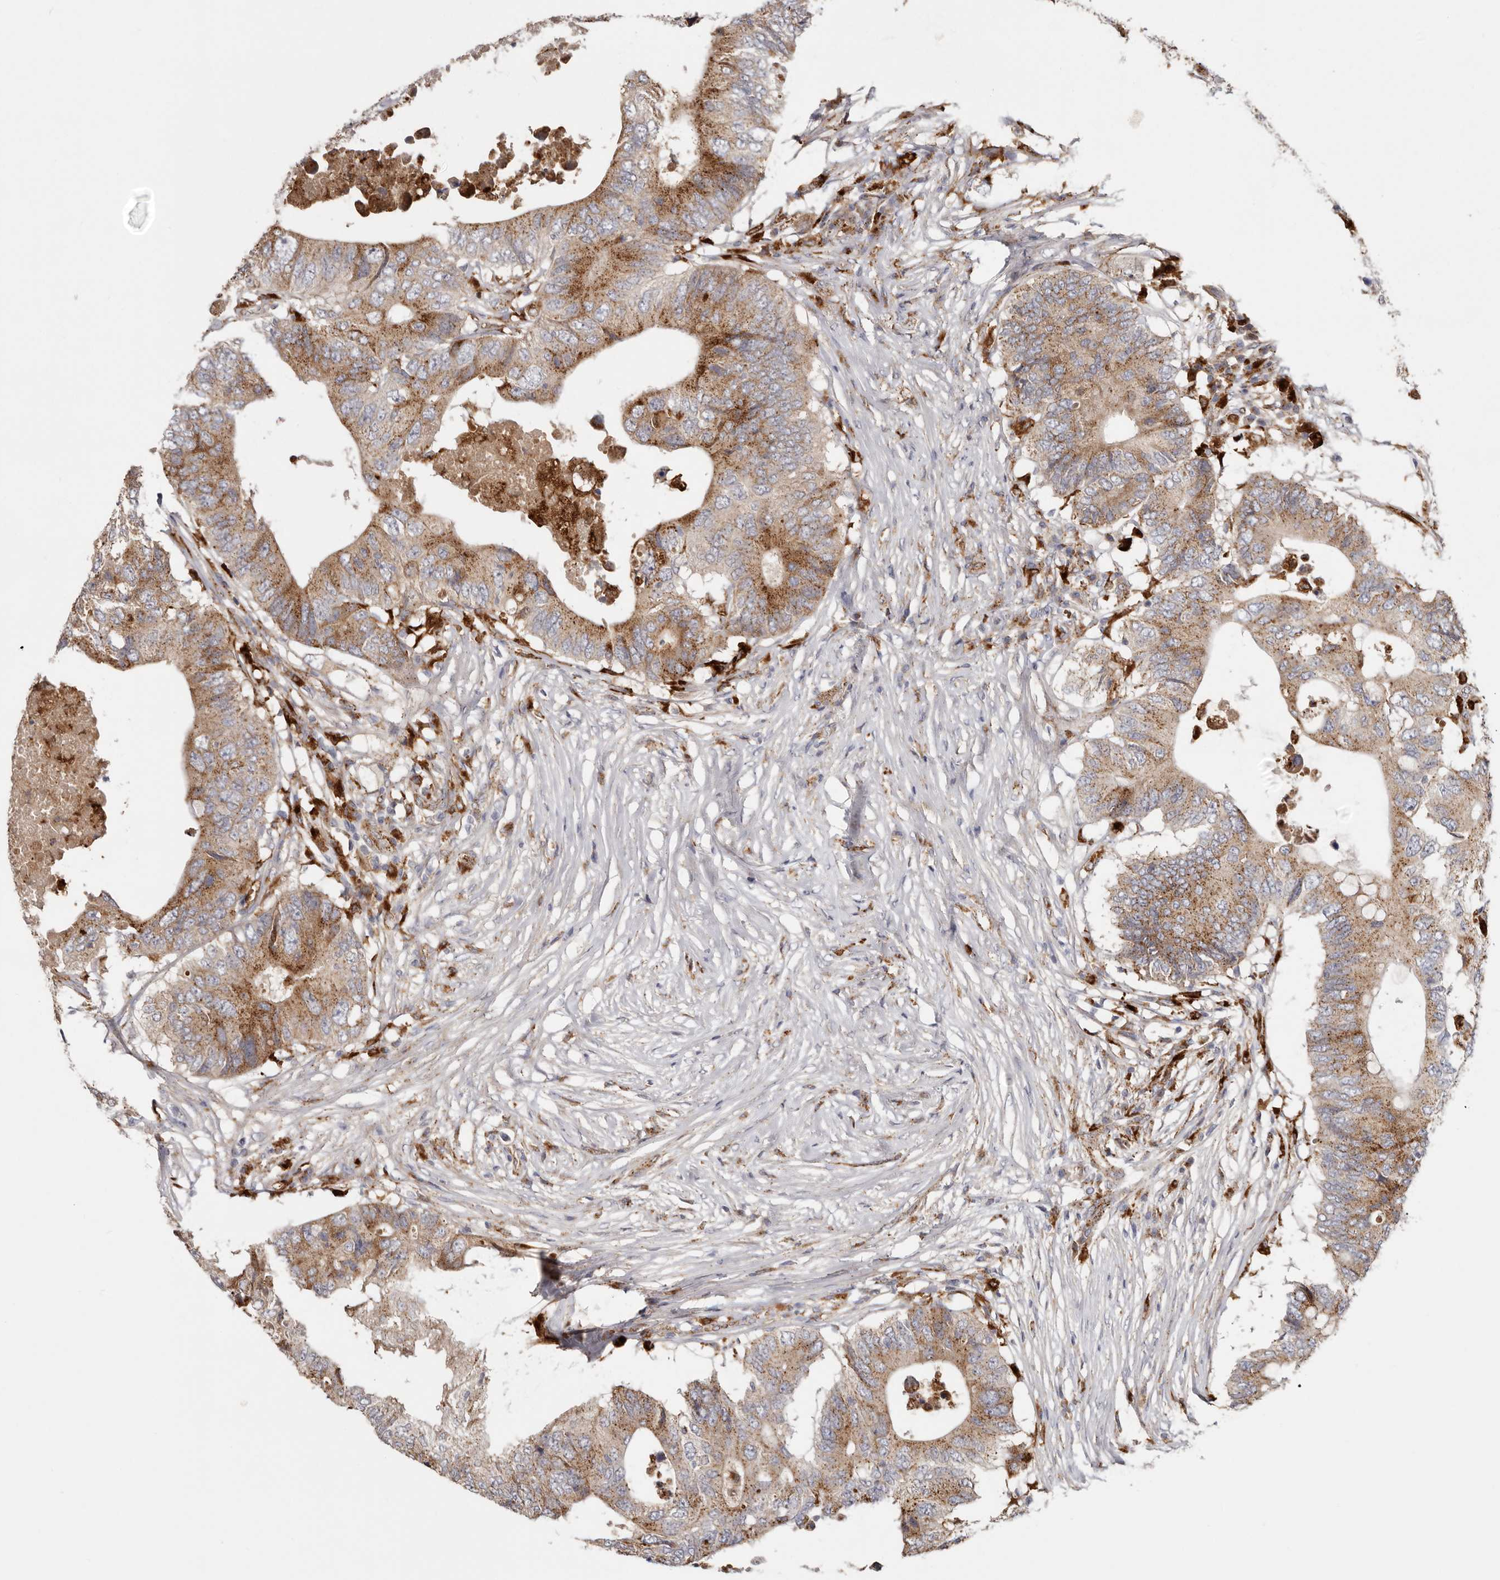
{"staining": {"intensity": "moderate", "quantity": ">75%", "location": "cytoplasmic/membranous"}, "tissue": "colorectal cancer", "cell_type": "Tumor cells", "image_type": "cancer", "snomed": [{"axis": "morphology", "description": "Adenocarcinoma, NOS"}, {"axis": "topography", "description": "Colon"}], "caption": "There is medium levels of moderate cytoplasmic/membranous positivity in tumor cells of colorectal cancer (adenocarcinoma), as demonstrated by immunohistochemical staining (brown color).", "gene": "GRN", "patient": {"sex": "male", "age": 71}}